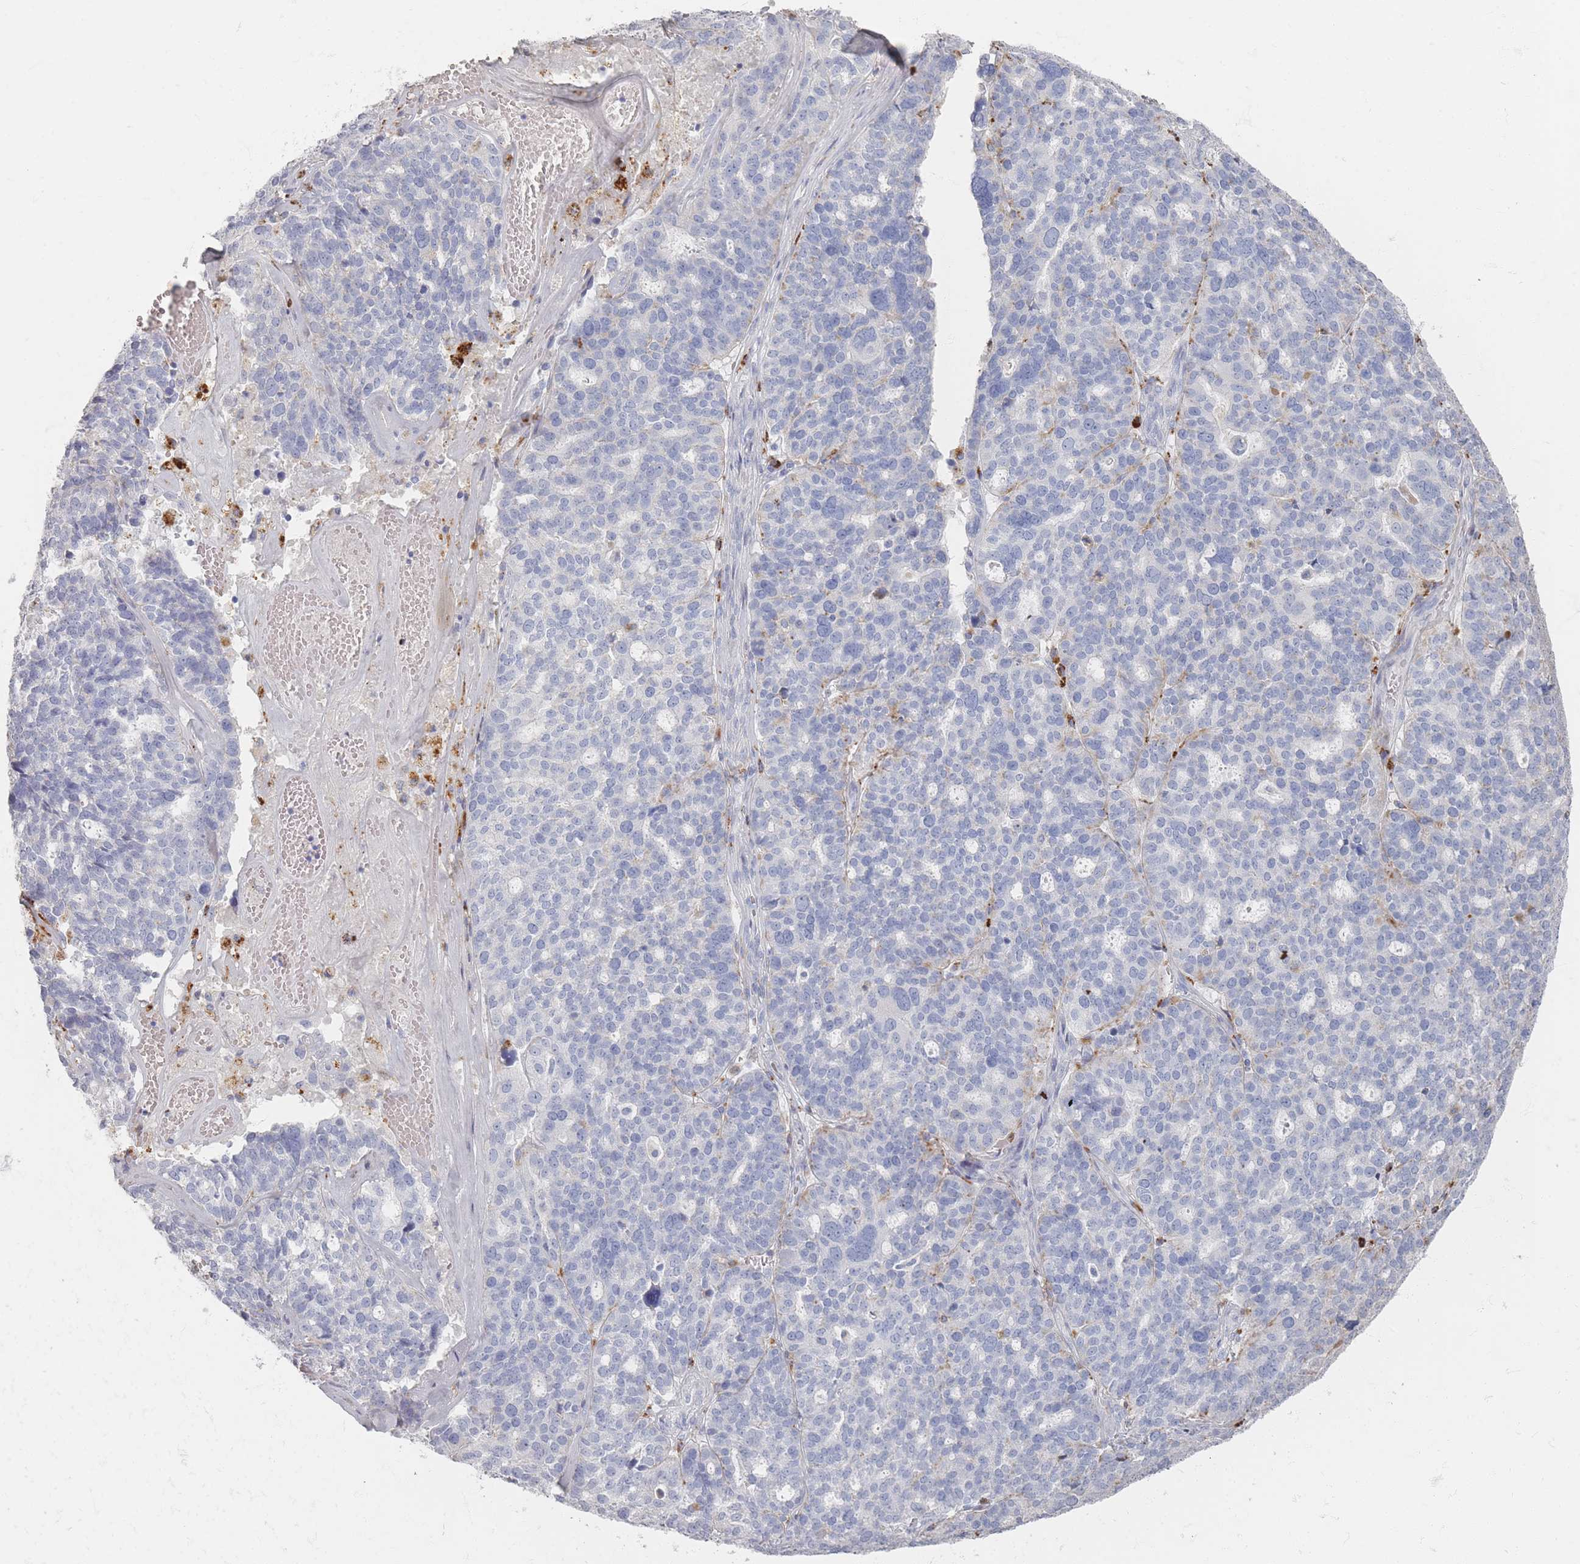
{"staining": {"intensity": "negative", "quantity": "none", "location": "none"}, "tissue": "ovarian cancer", "cell_type": "Tumor cells", "image_type": "cancer", "snomed": [{"axis": "morphology", "description": "Cystadenocarcinoma, serous, NOS"}, {"axis": "topography", "description": "Ovary"}], "caption": "Histopathology image shows no significant protein positivity in tumor cells of serous cystadenocarcinoma (ovarian).", "gene": "SLC2A11", "patient": {"sex": "female", "age": 59}}